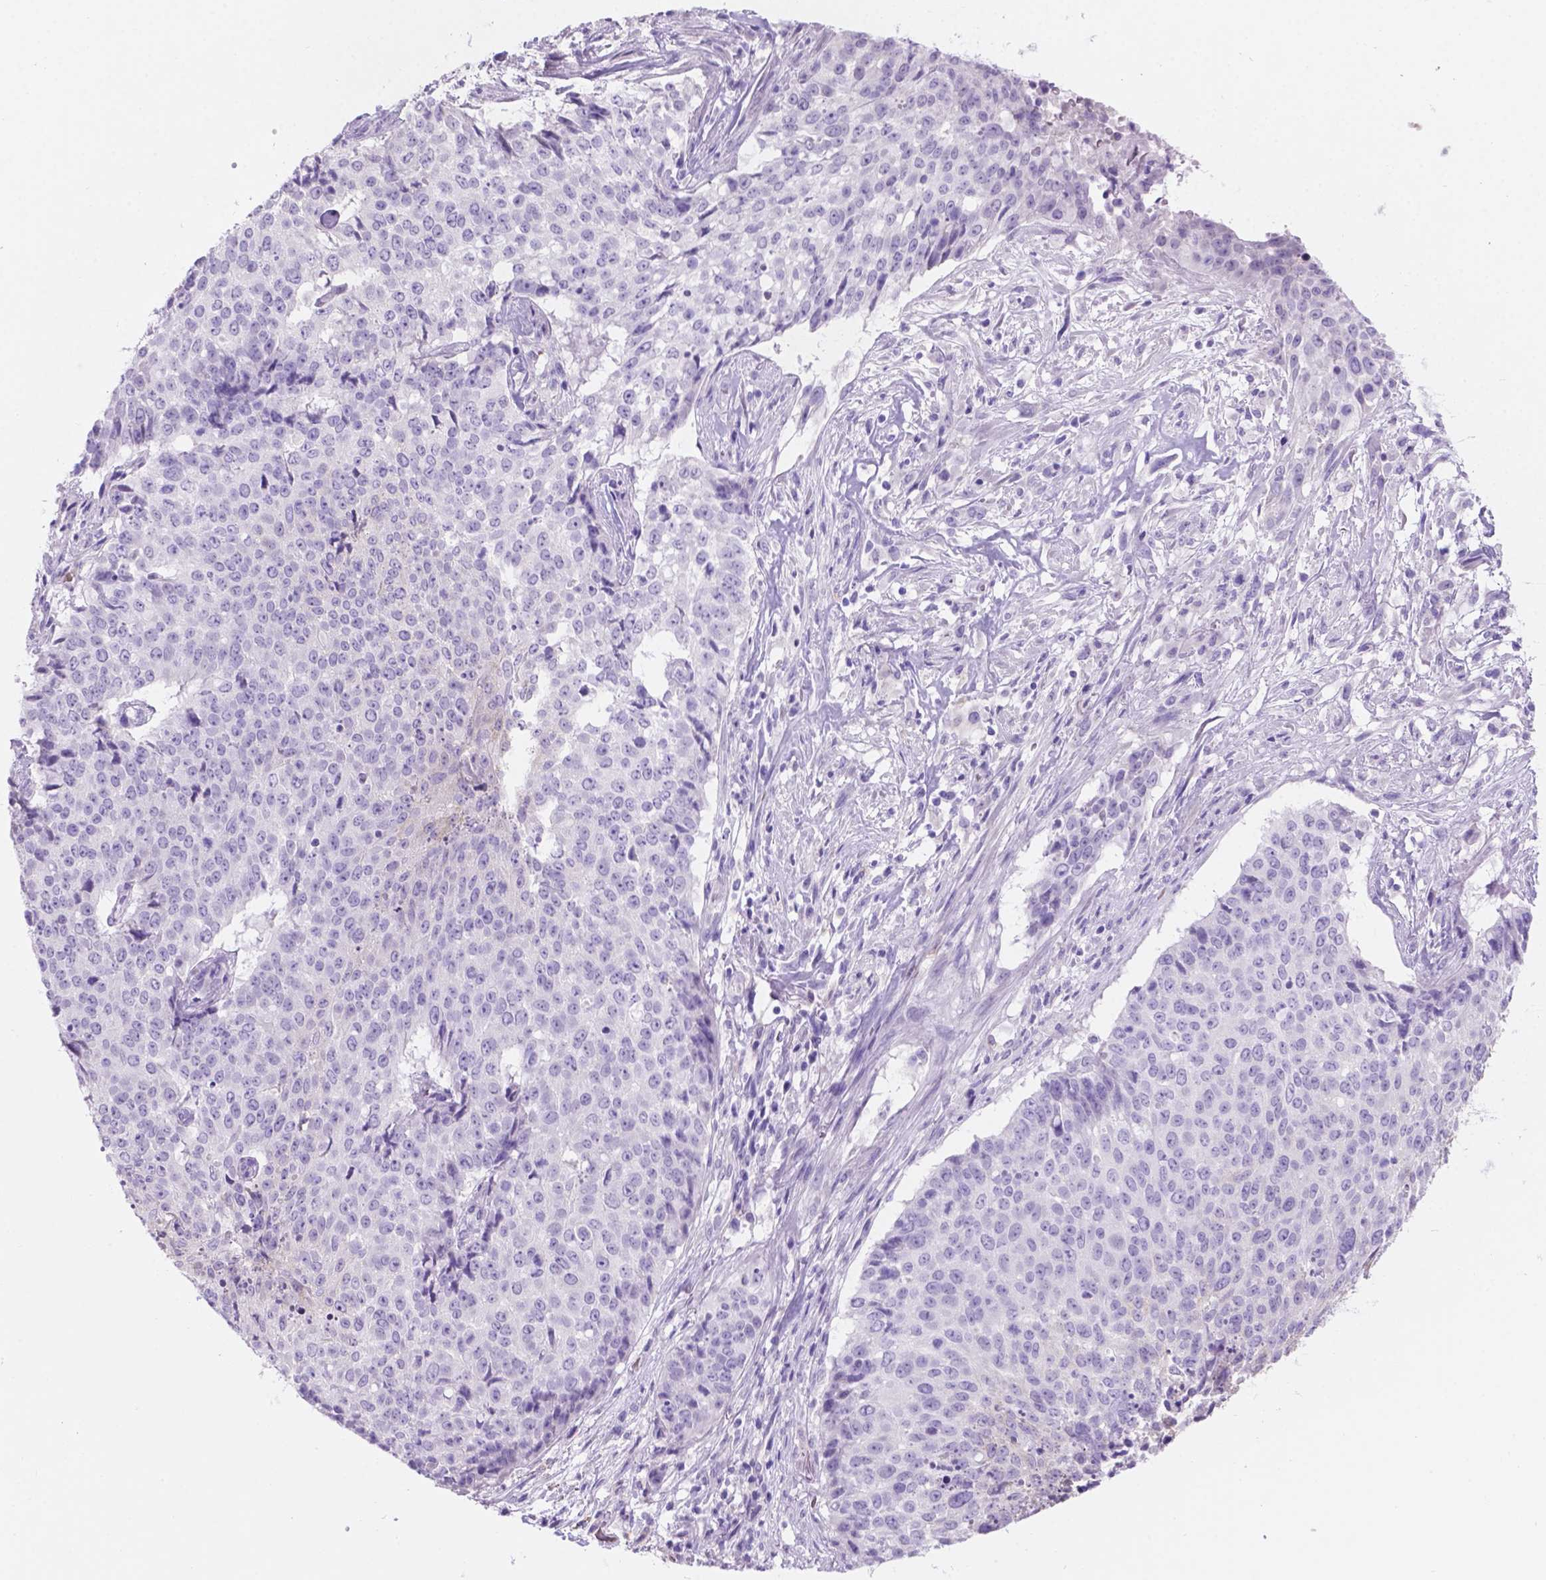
{"staining": {"intensity": "negative", "quantity": "none", "location": "none"}, "tissue": "lung cancer", "cell_type": "Tumor cells", "image_type": "cancer", "snomed": [{"axis": "morphology", "description": "Normal tissue, NOS"}, {"axis": "morphology", "description": "Squamous cell carcinoma, NOS"}, {"axis": "topography", "description": "Bronchus"}, {"axis": "topography", "description": "Lung"}], "caption": "This is an immunohistochemistry histopathology image of human lung cancer. There is no staining in tumor cells.", "gene": "GRIN2B", "patient": {"sex": "male", "age": 64}}